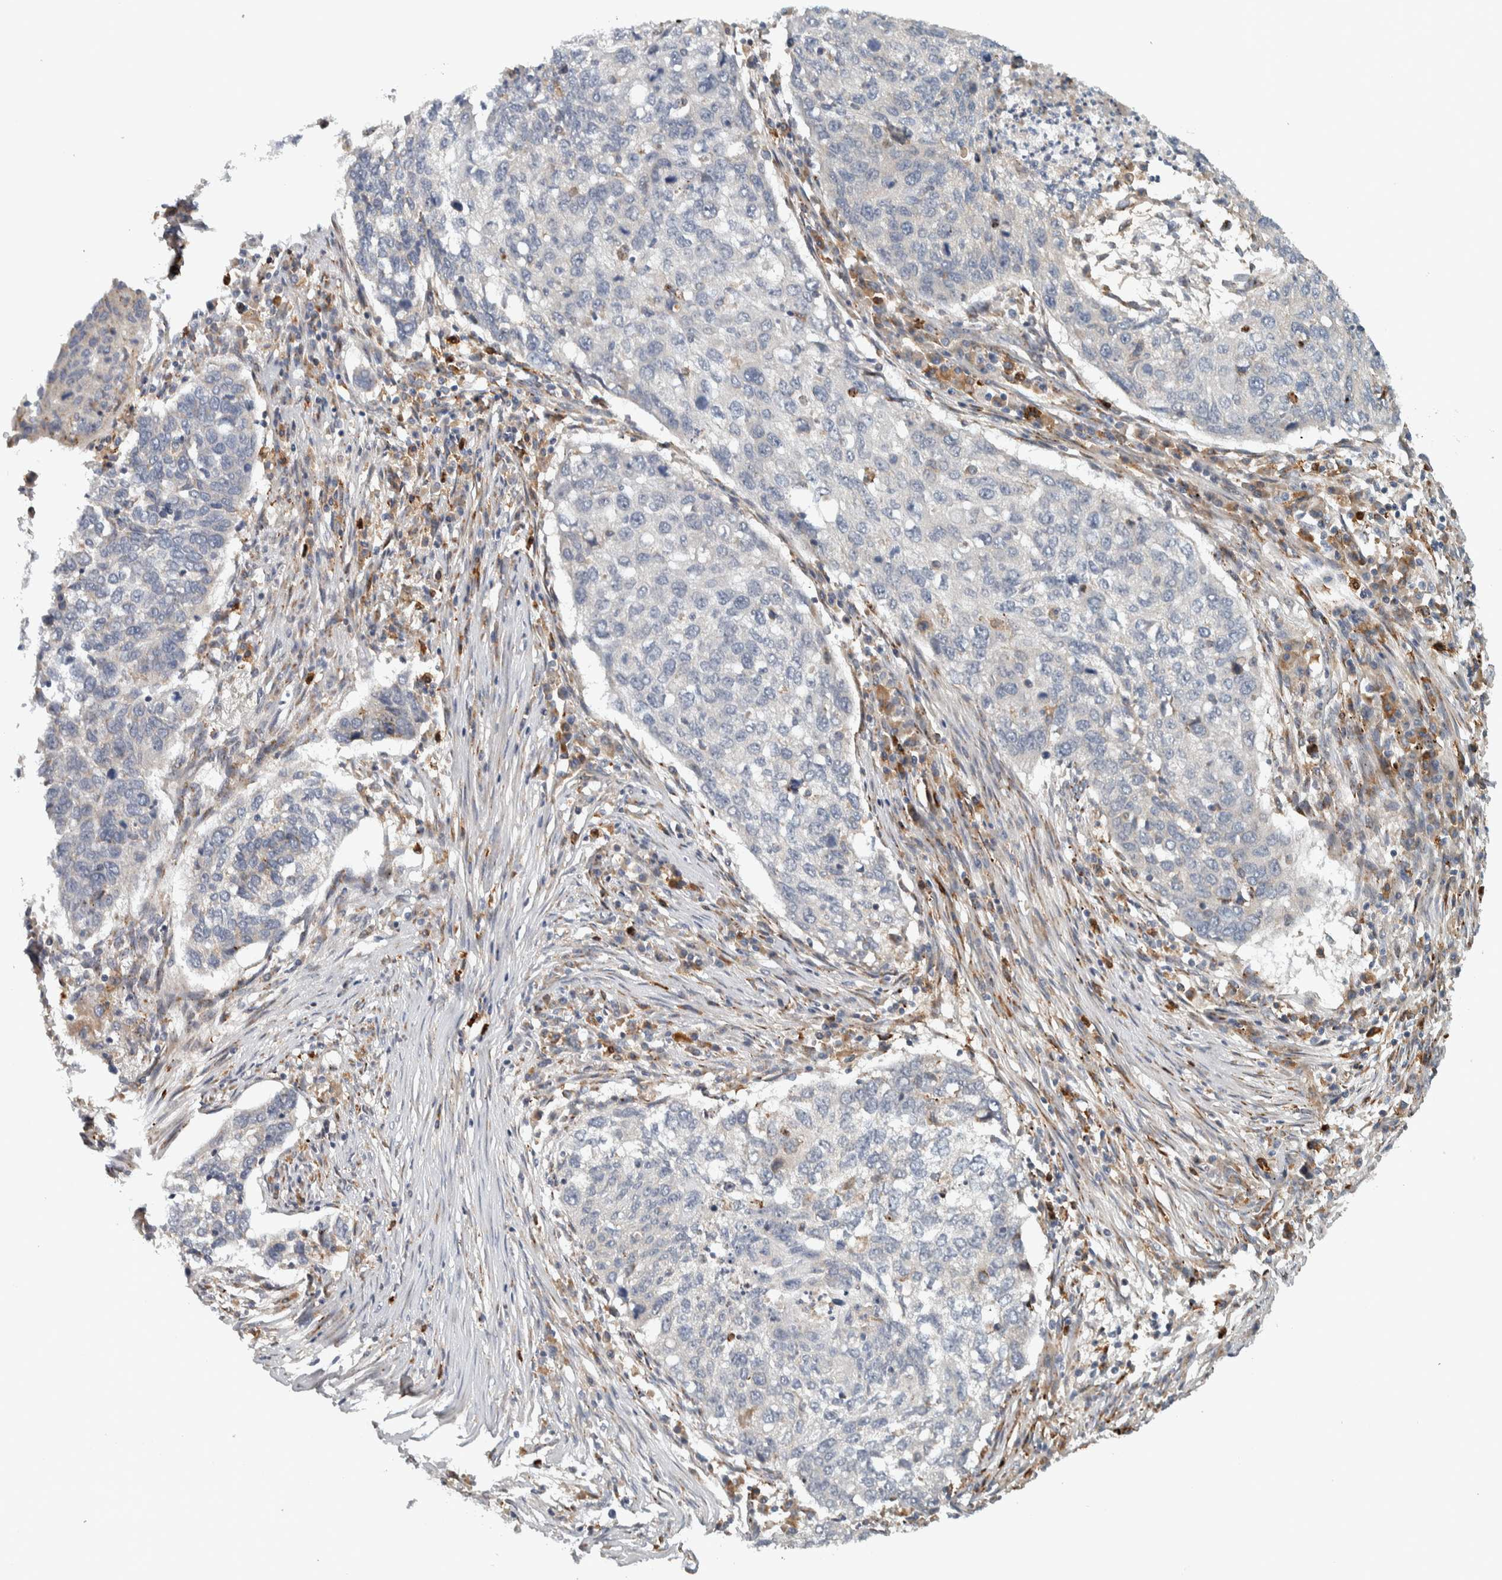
{"staining": {"intensity": "negative", "quantity": "none", "location": "none"}, "tissue": "lung cancer", "cell_type": "Tumor cells", "image_type": "cancer", "snomed": [{"axis": "morphology", "description": "Squamous cell carcinoma, NOS"}, {"axis": "topography", "description": "Lung"}], "caption": "A histopathology image of human lung cancer (squamous cell carcinoma) is negative for staining in tumor cells.", "gene": "ADPRM", "patient": {"sex": "female", "age": 63}}